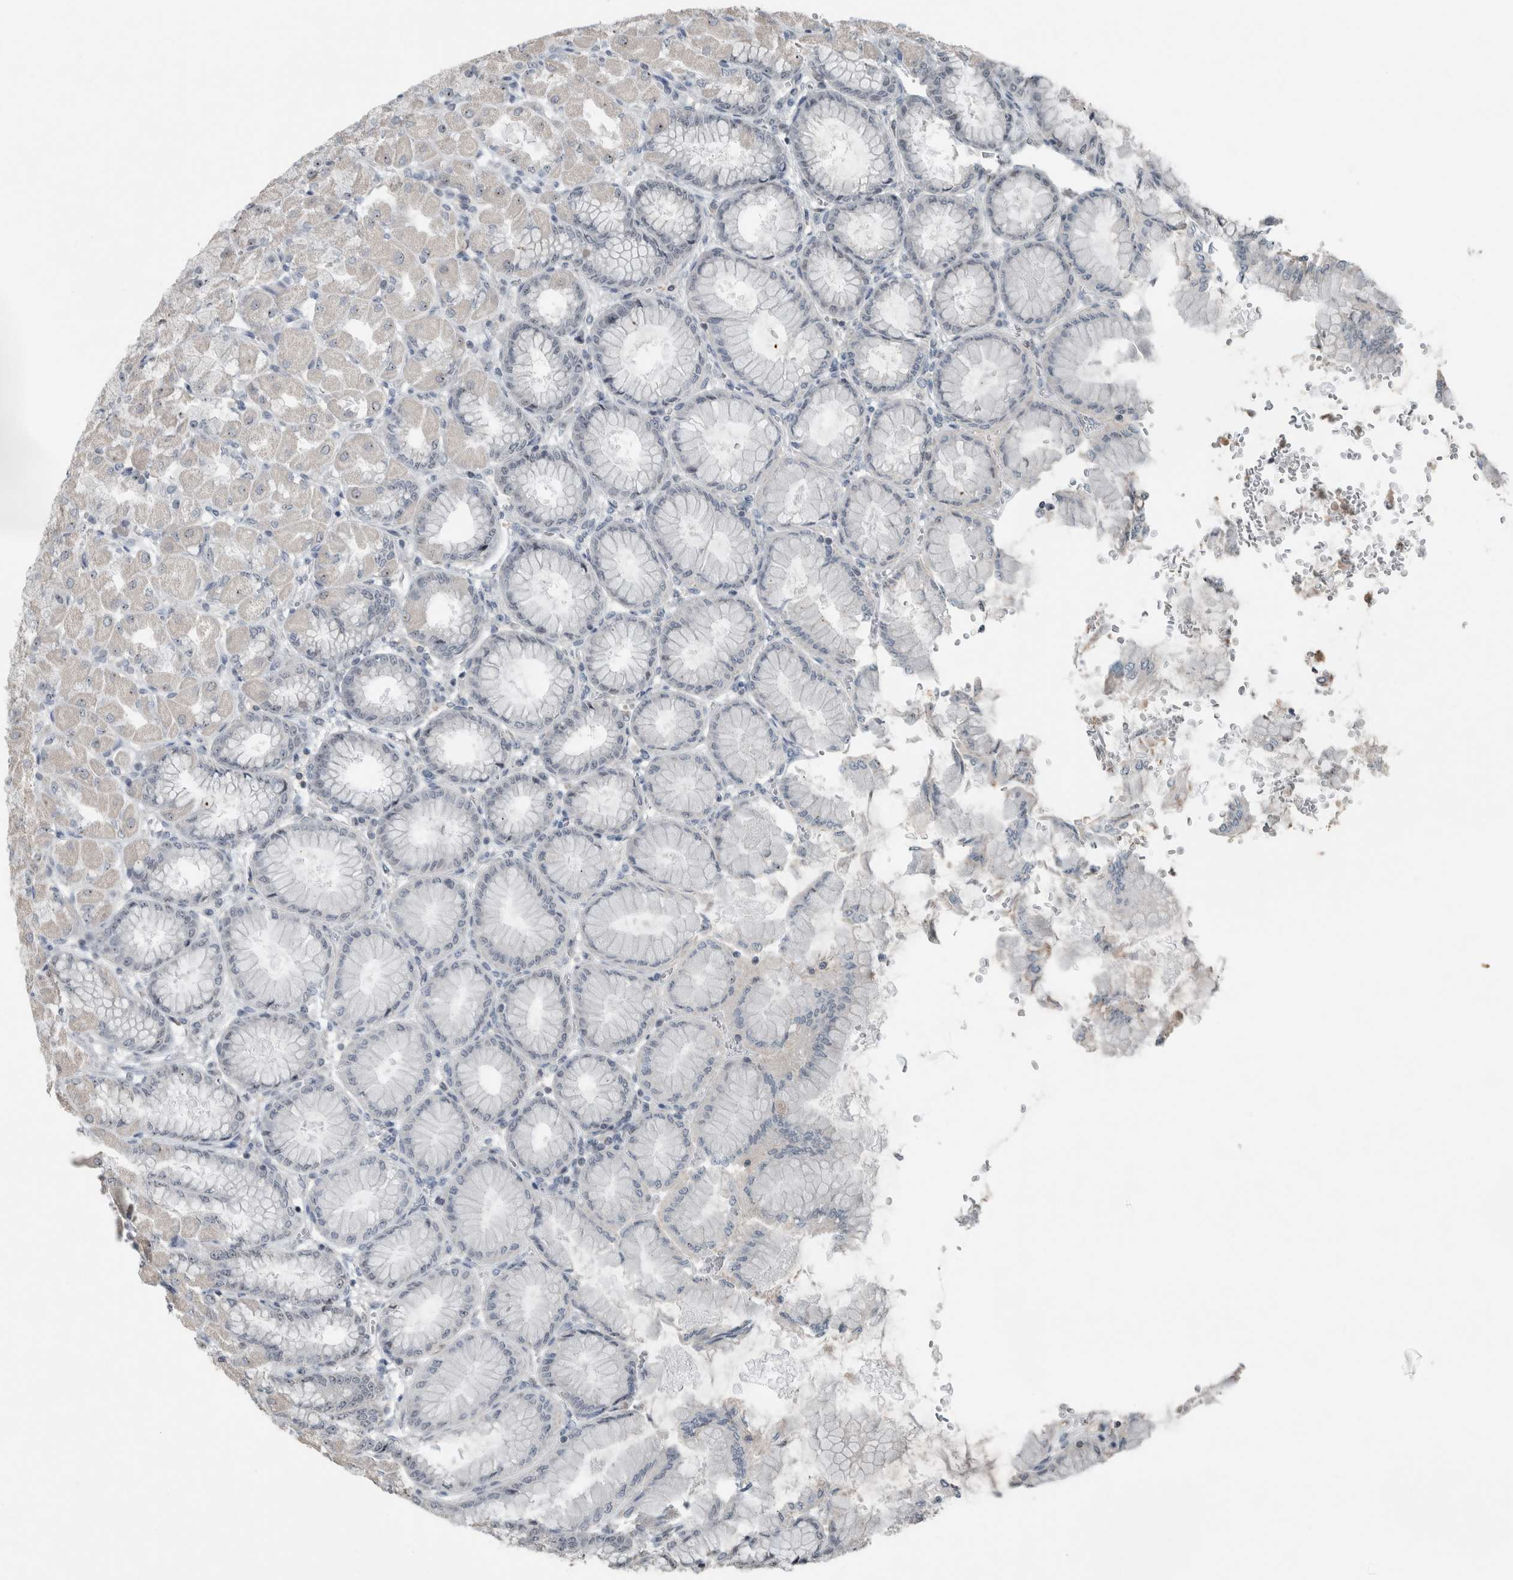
{"staining": {"intensity": "moderate", "quantity": "25%-75%", "location": "nuclear"}, "tissue": "stomach", "cell_type": "Glandular cells", "image_type": "normal", "snomed": [{"axis": "morphology", "description": "Normal tissue, NOS"}, {"axis": "topography", "description": "Stomach, upper"}], "caption": "Immunohistochemical staining of normal human stomach displays 25%-75% levels of moderate nuclear protein staining in approximately 25%-75% of glandular cells. (DAB (3,3'-diaminobenzidine) IHC, brown staining for protein, blue staining for nuclei).", "gene": "RPF1", "patient": {"sex": "female", "age": 56}}